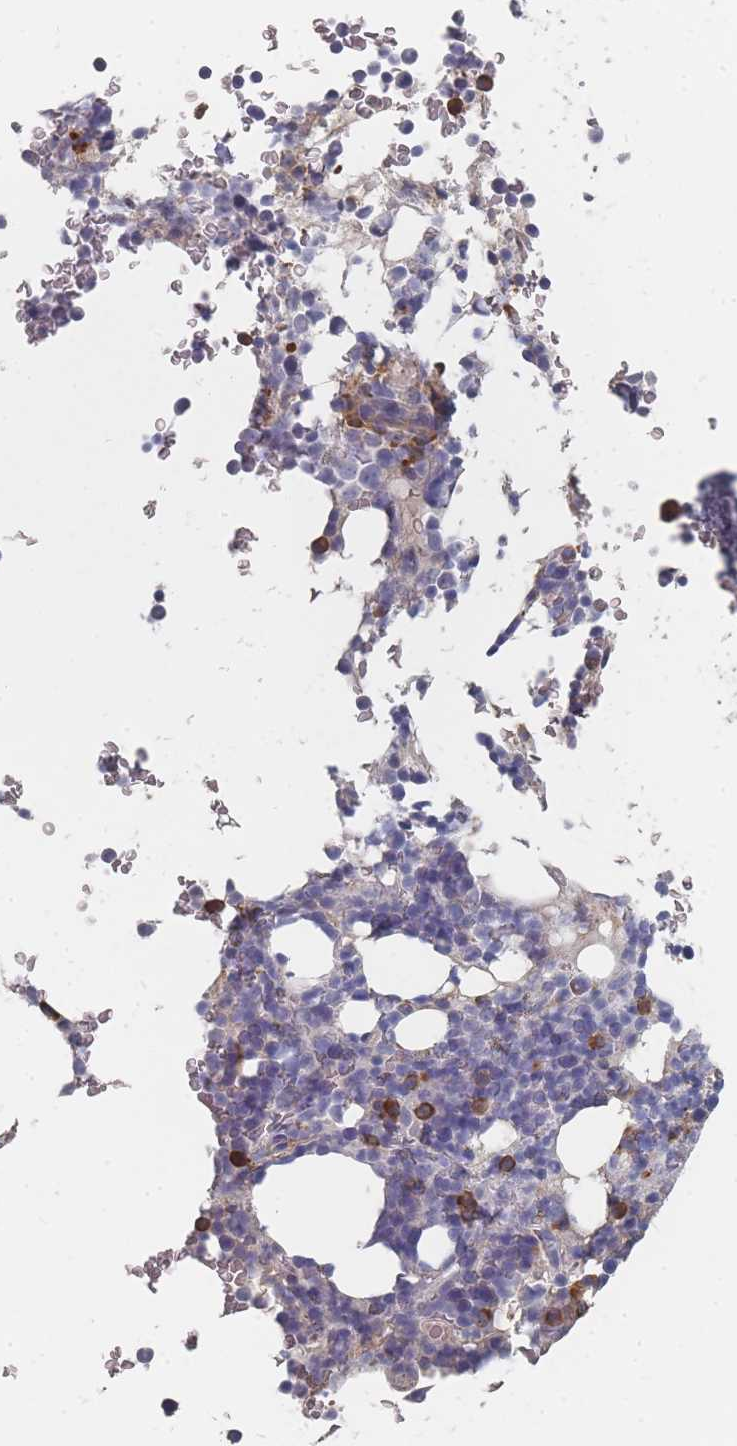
{"staining": {"intensity": "moderate", "quantity": "<25%", "location": "cytoplasmic/membranous"}, "tissue": "bone marrow", "cell_type": "Hematopoietic cells", "image_type": "normal", "snomed": [{"axis": "morphology", "description": "Normal tissue, NOS"}, {"axis": "topography", "description": "Bone marrow"}], "caption": "A micrograph of human bone marrow stained for a protein exhibits moderate cytoplasmic/membranous brown staining in hematopoietic cells. (Brightfield microscopy of DAB IHC at high magnification).", "gene": "SLC35E4", "patient": {"sex": "male", "age": 58}}